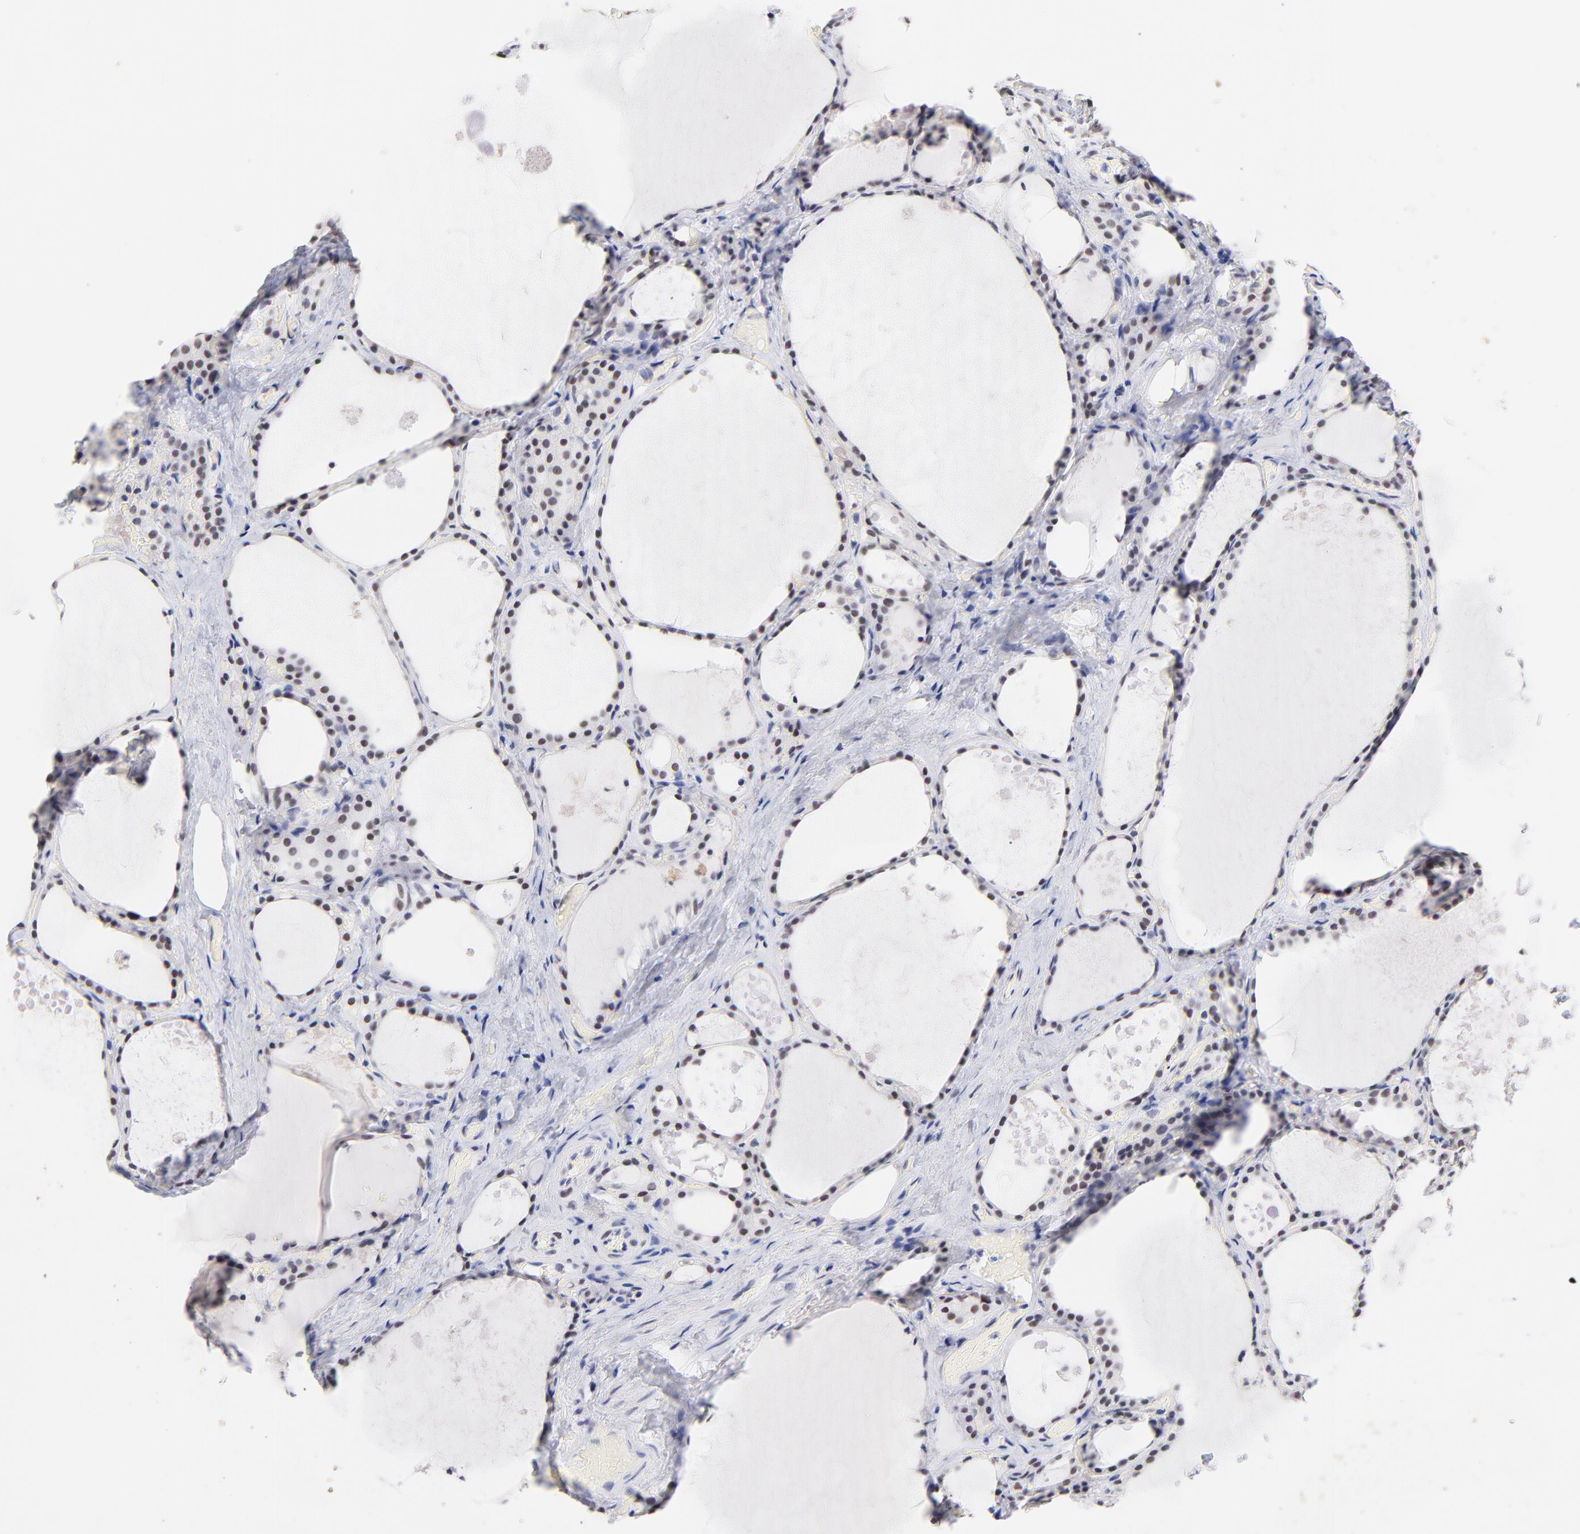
{"staining": {"intensity": "moderate", "quantity": ">75%", "location": "nuclear"}, "tissue": "thyroid gland", "cell_type": "Glandular cells", "image_type": "normal", "snomed": [{"axis": "morphology", "description": "Normal tissue, NOS"}, {"axis": "topography", "description": "Thyroid gland"}], "caption": "IHC micrograph of benign human thyroid gland stained for a protein (brown), which reveals medium levels of moderate nuclear staining in about >75% of glandular cells.", "gene": "ZNF74", "patient": {"sex": "male", "age": 61}}